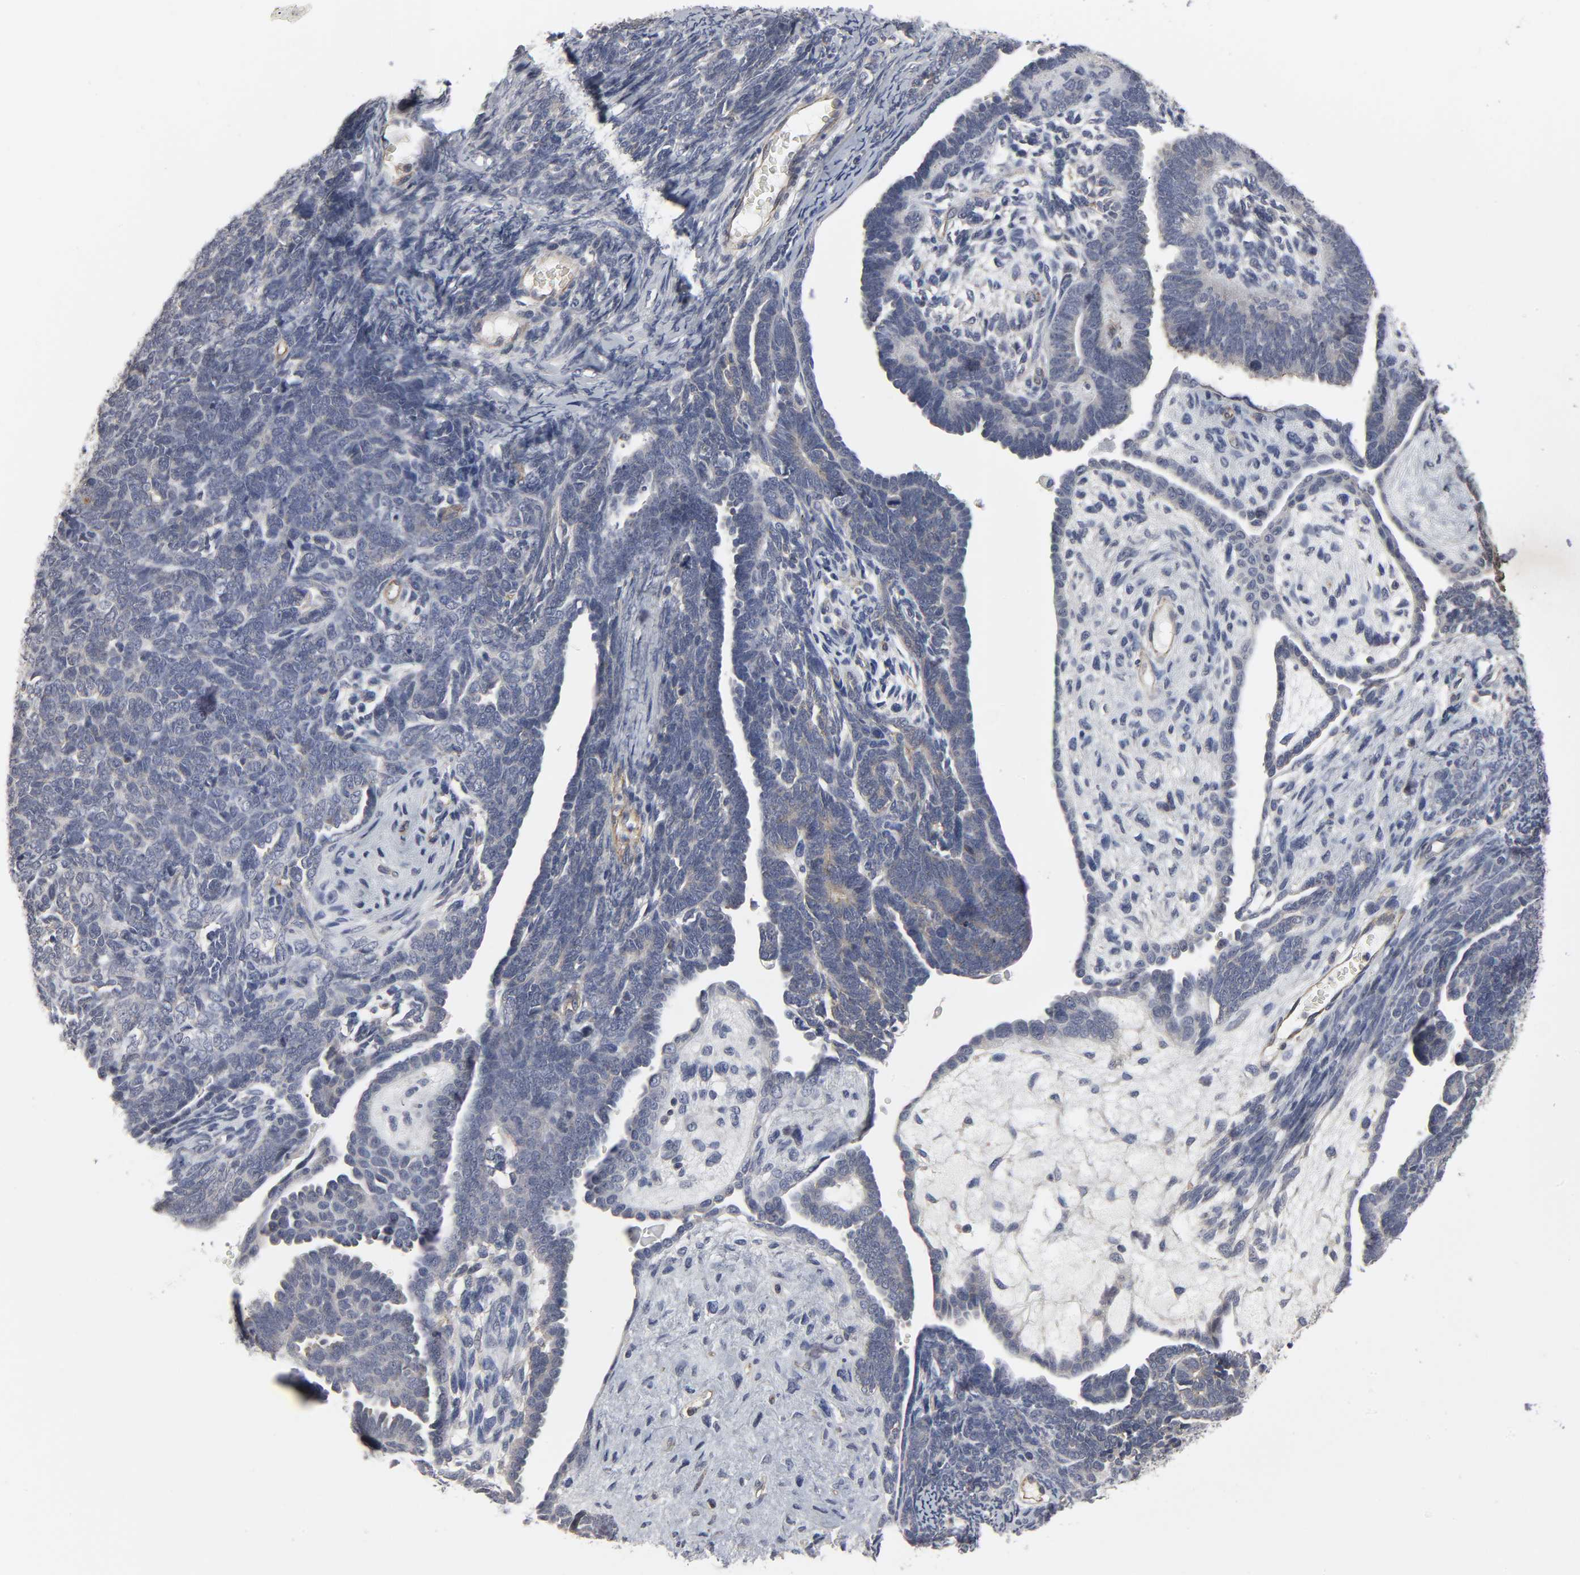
{"staining": {"intensity": "weak", "quantity": "<25%", "location": "cytoplasmic/membranous"}, "tissue": "endometrial cancer", "cell_type": "Tumor cells", "image_type": "cancer", "snomed": [{"axis": "morphology", "description": "Neoplasm, malignant, NOS"}, {"axis": "topography", "description": "Endometrium"}], "caption": "Histopathology image shows no significant protein positivity in tumor cells of endometrial cancer (malignant neoplasm).", "gene": "SH3GLB1", "patient": {"sex": "female", "age": 74}}